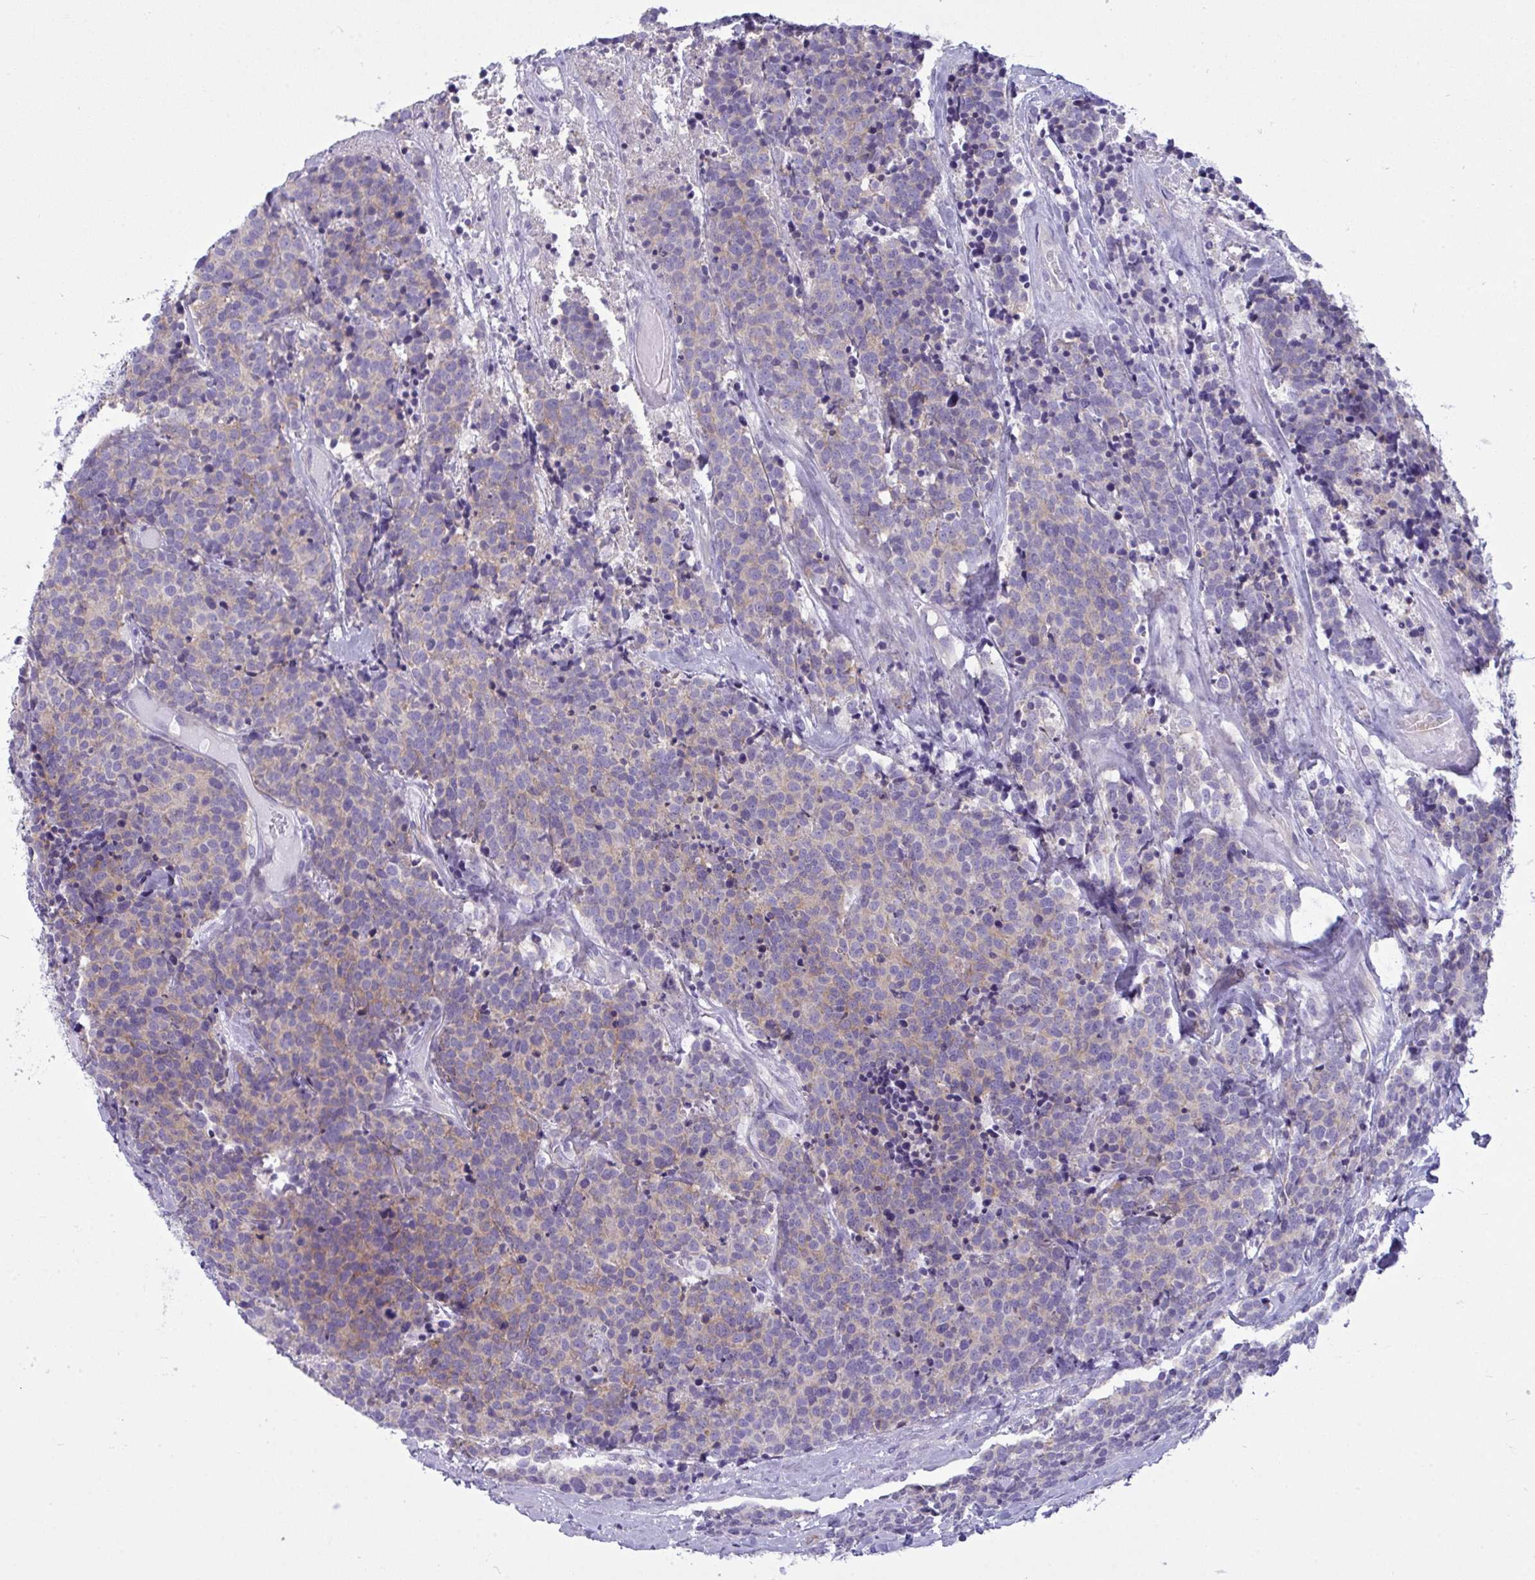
{"staining": {"intensity": "weak", "quantity": ">75%", "location": "cytoplasmic/membranous"}, "tissue": "carcinoid", "cell_type": "Tumor cells", "image_type": "cancer", "snomed": [{"axis": "morphology", "description": "Carcinoid, malignant, NOS"}, {"axis": "topography", "description": "Skin"}], "caption": "The image shows staining of carcinoid (malignant), revealing weak cytoplasmic/membranous protein expression (brown color) within tumor cells. The staining is performed using DAB (3,3'-diaminobenzidine) brown chromogen to label protein expression. The nuclei are counter-stained blue using hematoxylin.", "gene": "MYH10", "patient": {"sex": "female", "age": 79}}